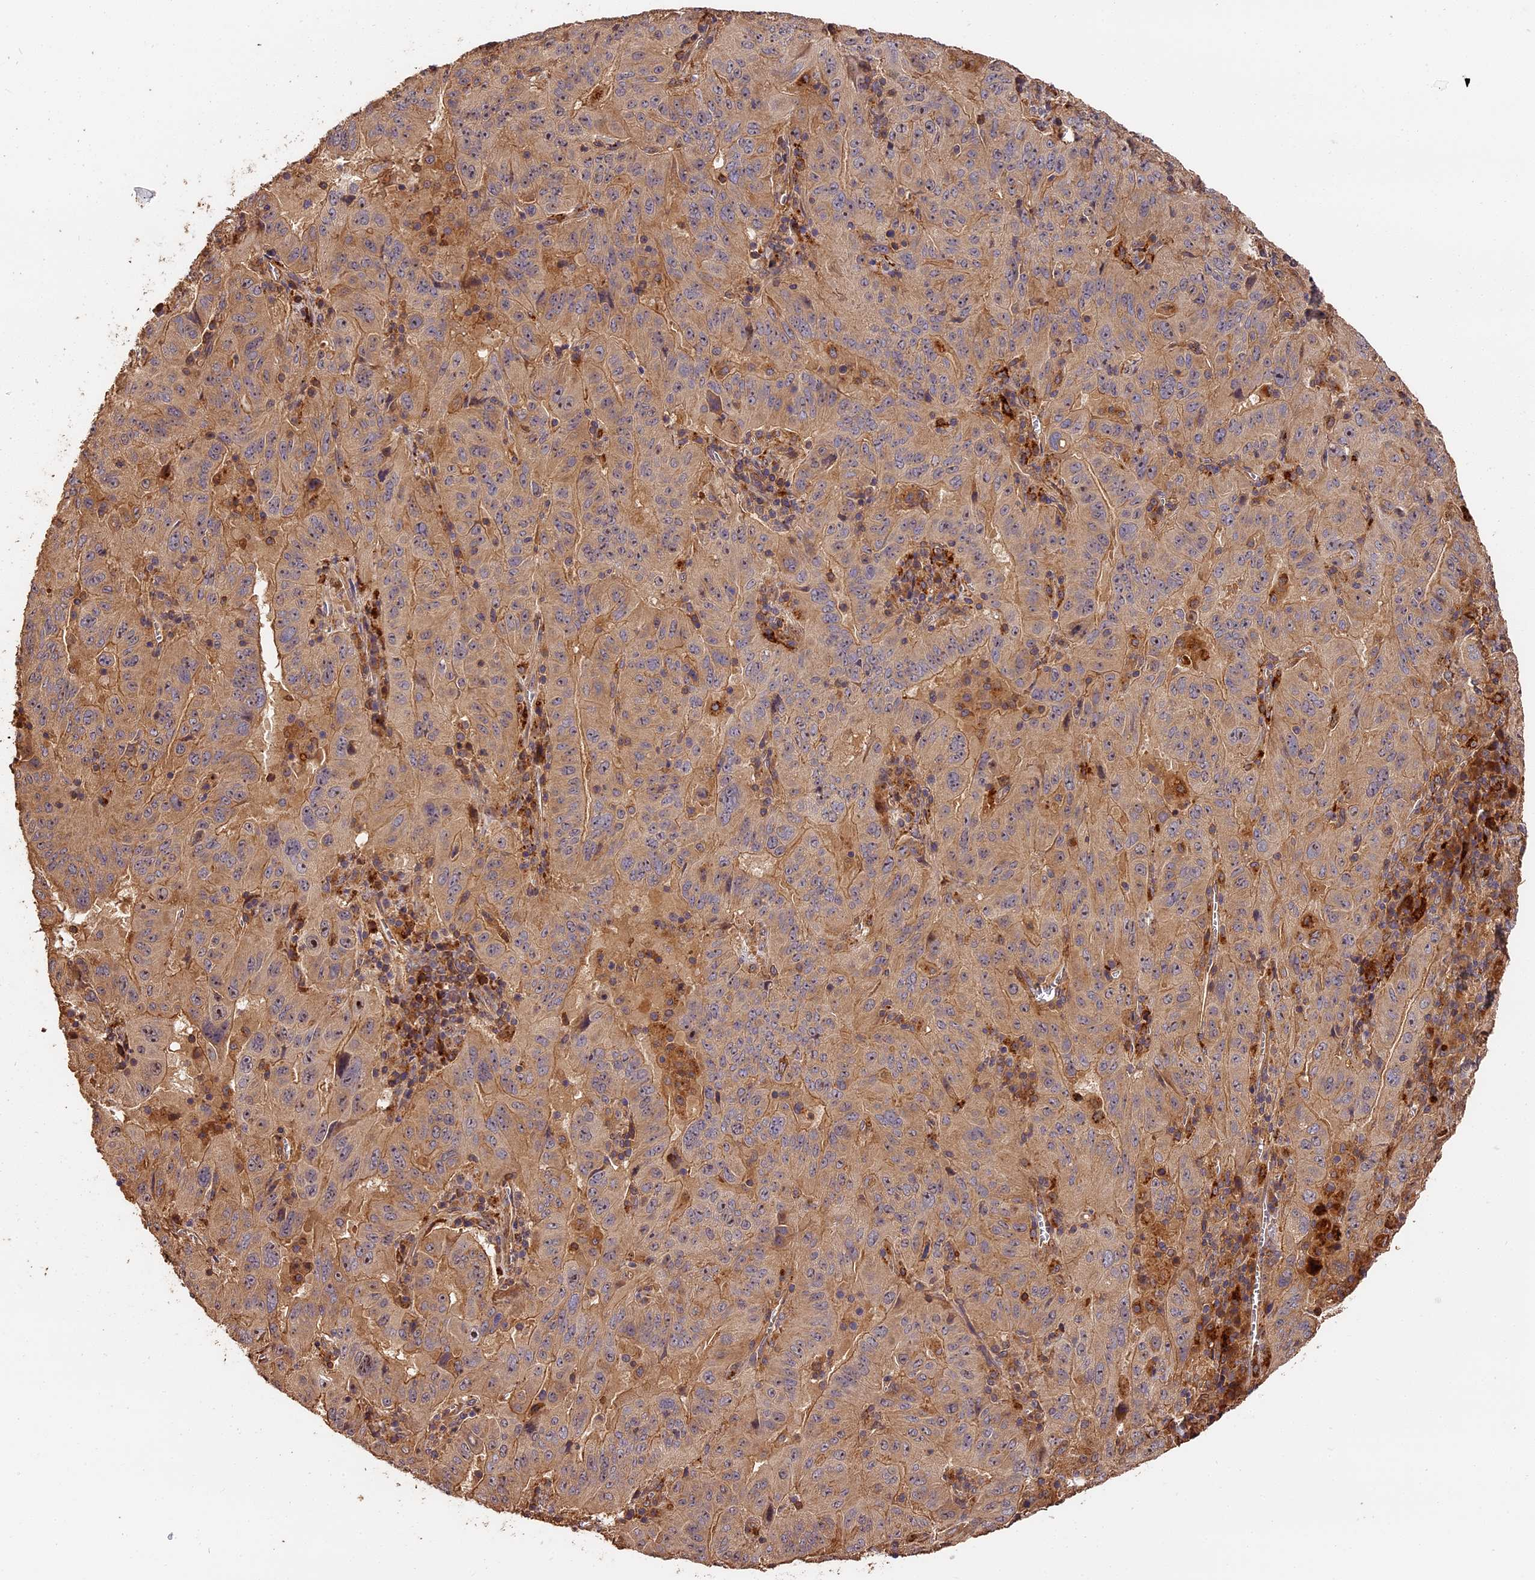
{"staining": {"intensity": "moderate", "quantity": "25%-75%", "location": "cytoplasmic/membranous"}, "tissue": "pancreatic cancer", "cell_type": "Tumor cells", "image_type": "cancer", "snomed": [{"axis": "morphology", "description": "Adenocarcinoma, NOS"}, {"axis": "topography", "description": "Pancreas"}], "caption": "This is an image of immunohistochemistry (IHC) staining of pancreatic cancer (adenocarcinoma), which shows moderate expression in the cytoplasmic/membranous of tumor cells.", "gene": "MMP15", "patient": {"sex": "male", "age": 63}}